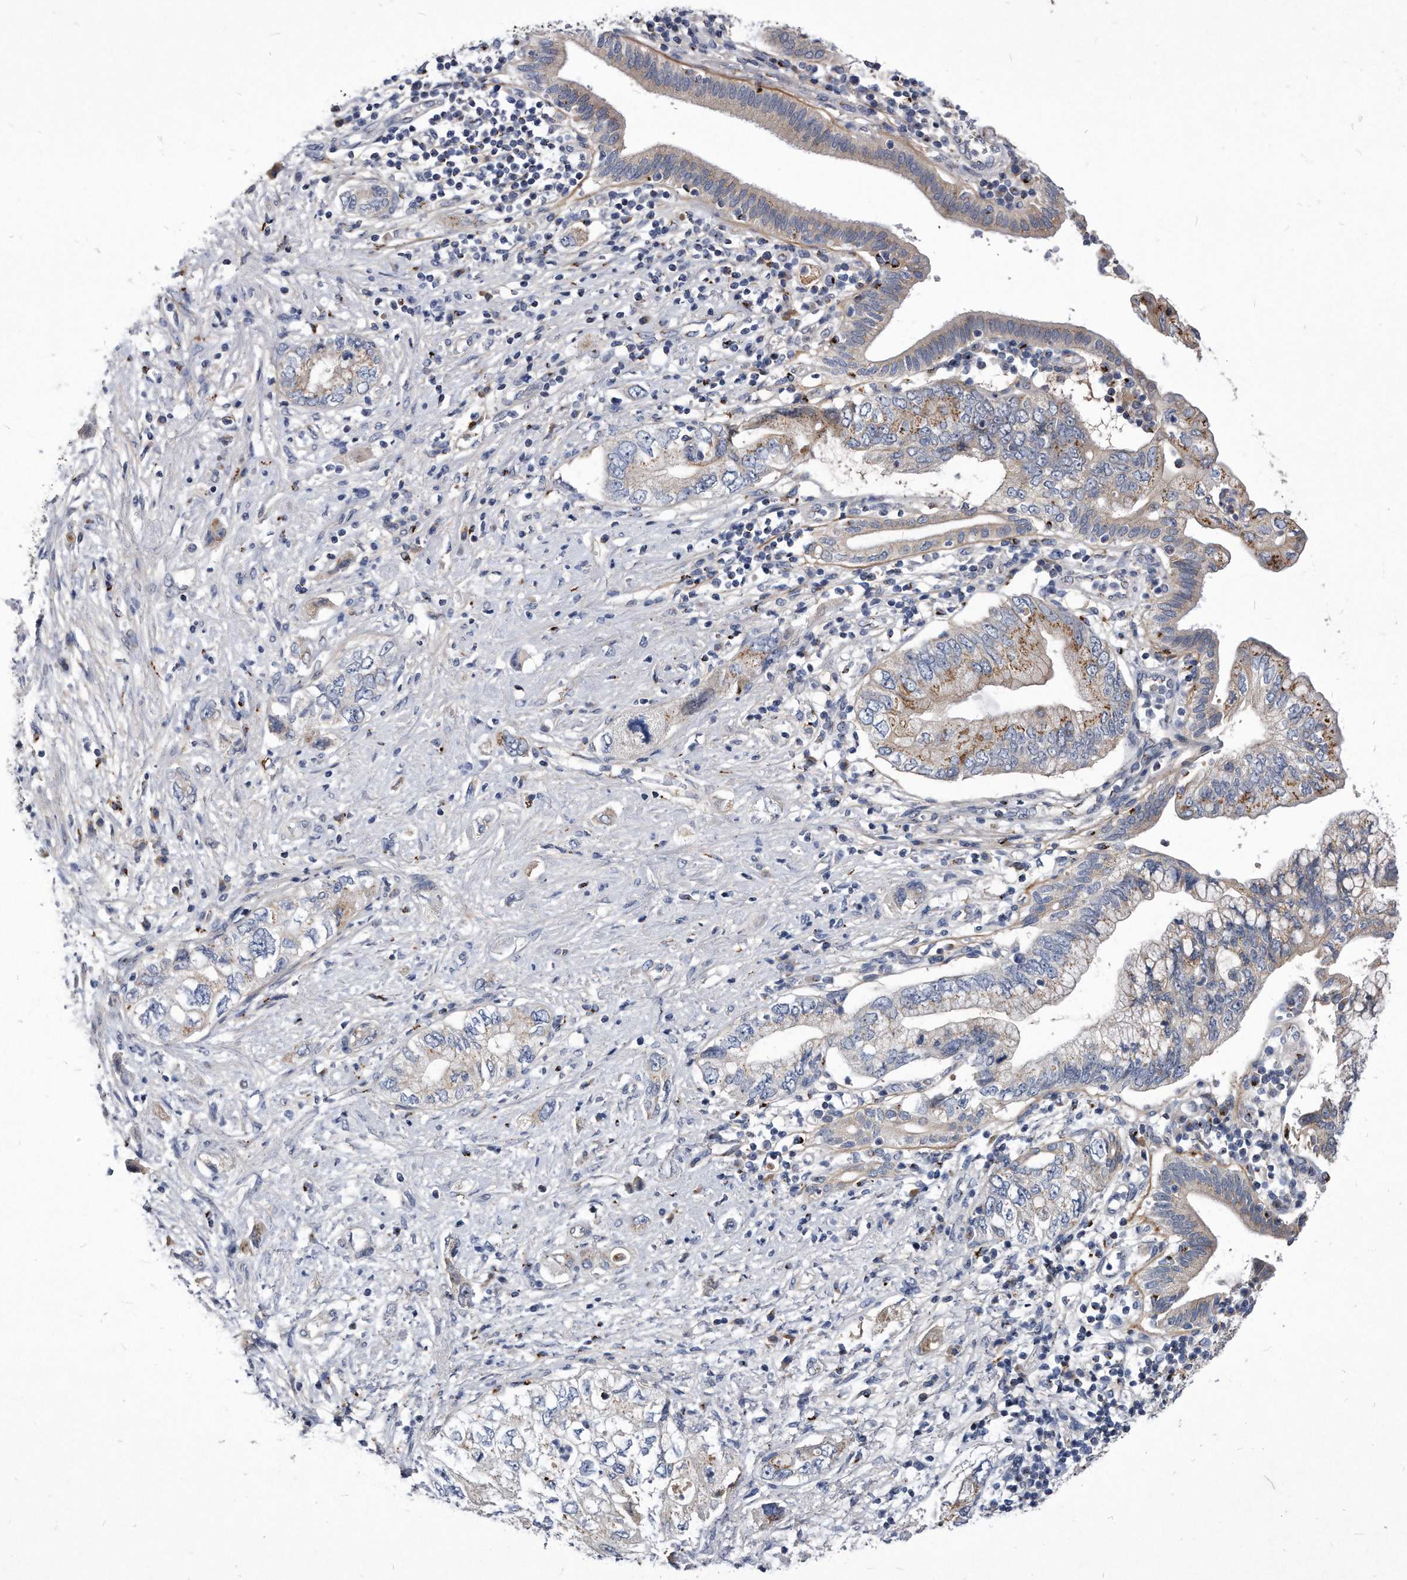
{"staining": {"intensity": "moderate", "quantity": "25%-75%", "location": "cytoplasmic/membranous"}, "tissue": "pancreatic cancer", "cell_type": "Tumor cells", "image_type": "cancer", "snomed": [{"axis": "morphology", "description": "Adenocarcinoma, NOS"}, {"axis": "topography", "description": "Pancreas"}], "caption": "Immunohistochemical staining of pancreatic cancer (adenocarcinoma) shows moderate cytoplasmic/membranous protein staining in about 25%-75% of tumor cells. The staining was performed using DAB (3,3'-diaminobenzidine) to visualize the protein expression in brown, while the nuclei were stained in blue with hematoxylin (Magnification: 20x).", "gene": "MGAT4A", "patient": {"sex": "female", "age": 73}}